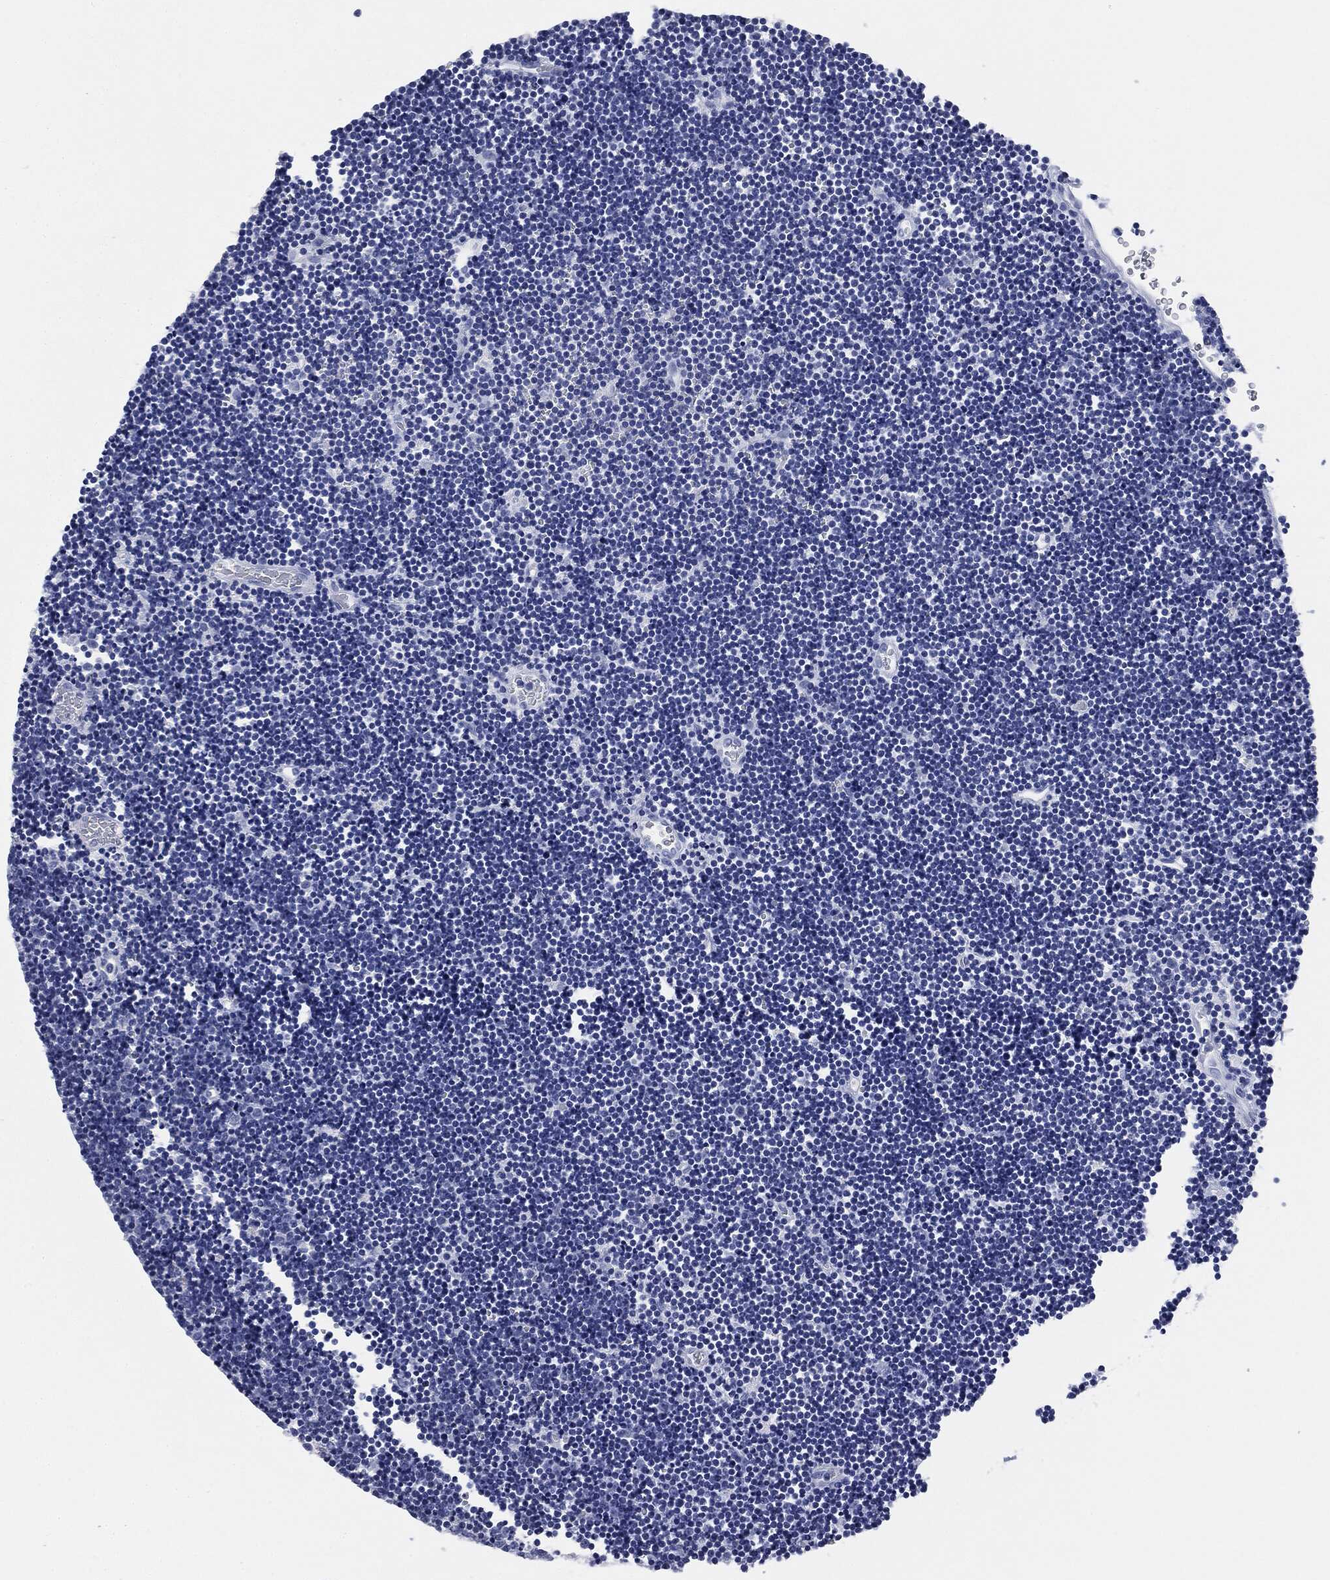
{"staining": {"intensity": "negative", "quantity": "none", "location": "none"}, "tissue": "lymphoma", "cell_type": "Tumor cells", "image_type": "cancer", "snomed": [{"axis": "morphology", "description": "Malignant lymphoma, non-Hodgkin's type, Low grade"}, {"axis": "topography", "description": "Brain"}], "caption": "An IHC histopathology image of lymphoma is shown. There is no staining in tumor cells of lymphoma.", "gene": "ATP2A1", "patient": {"sex": "female", "age": 66}}